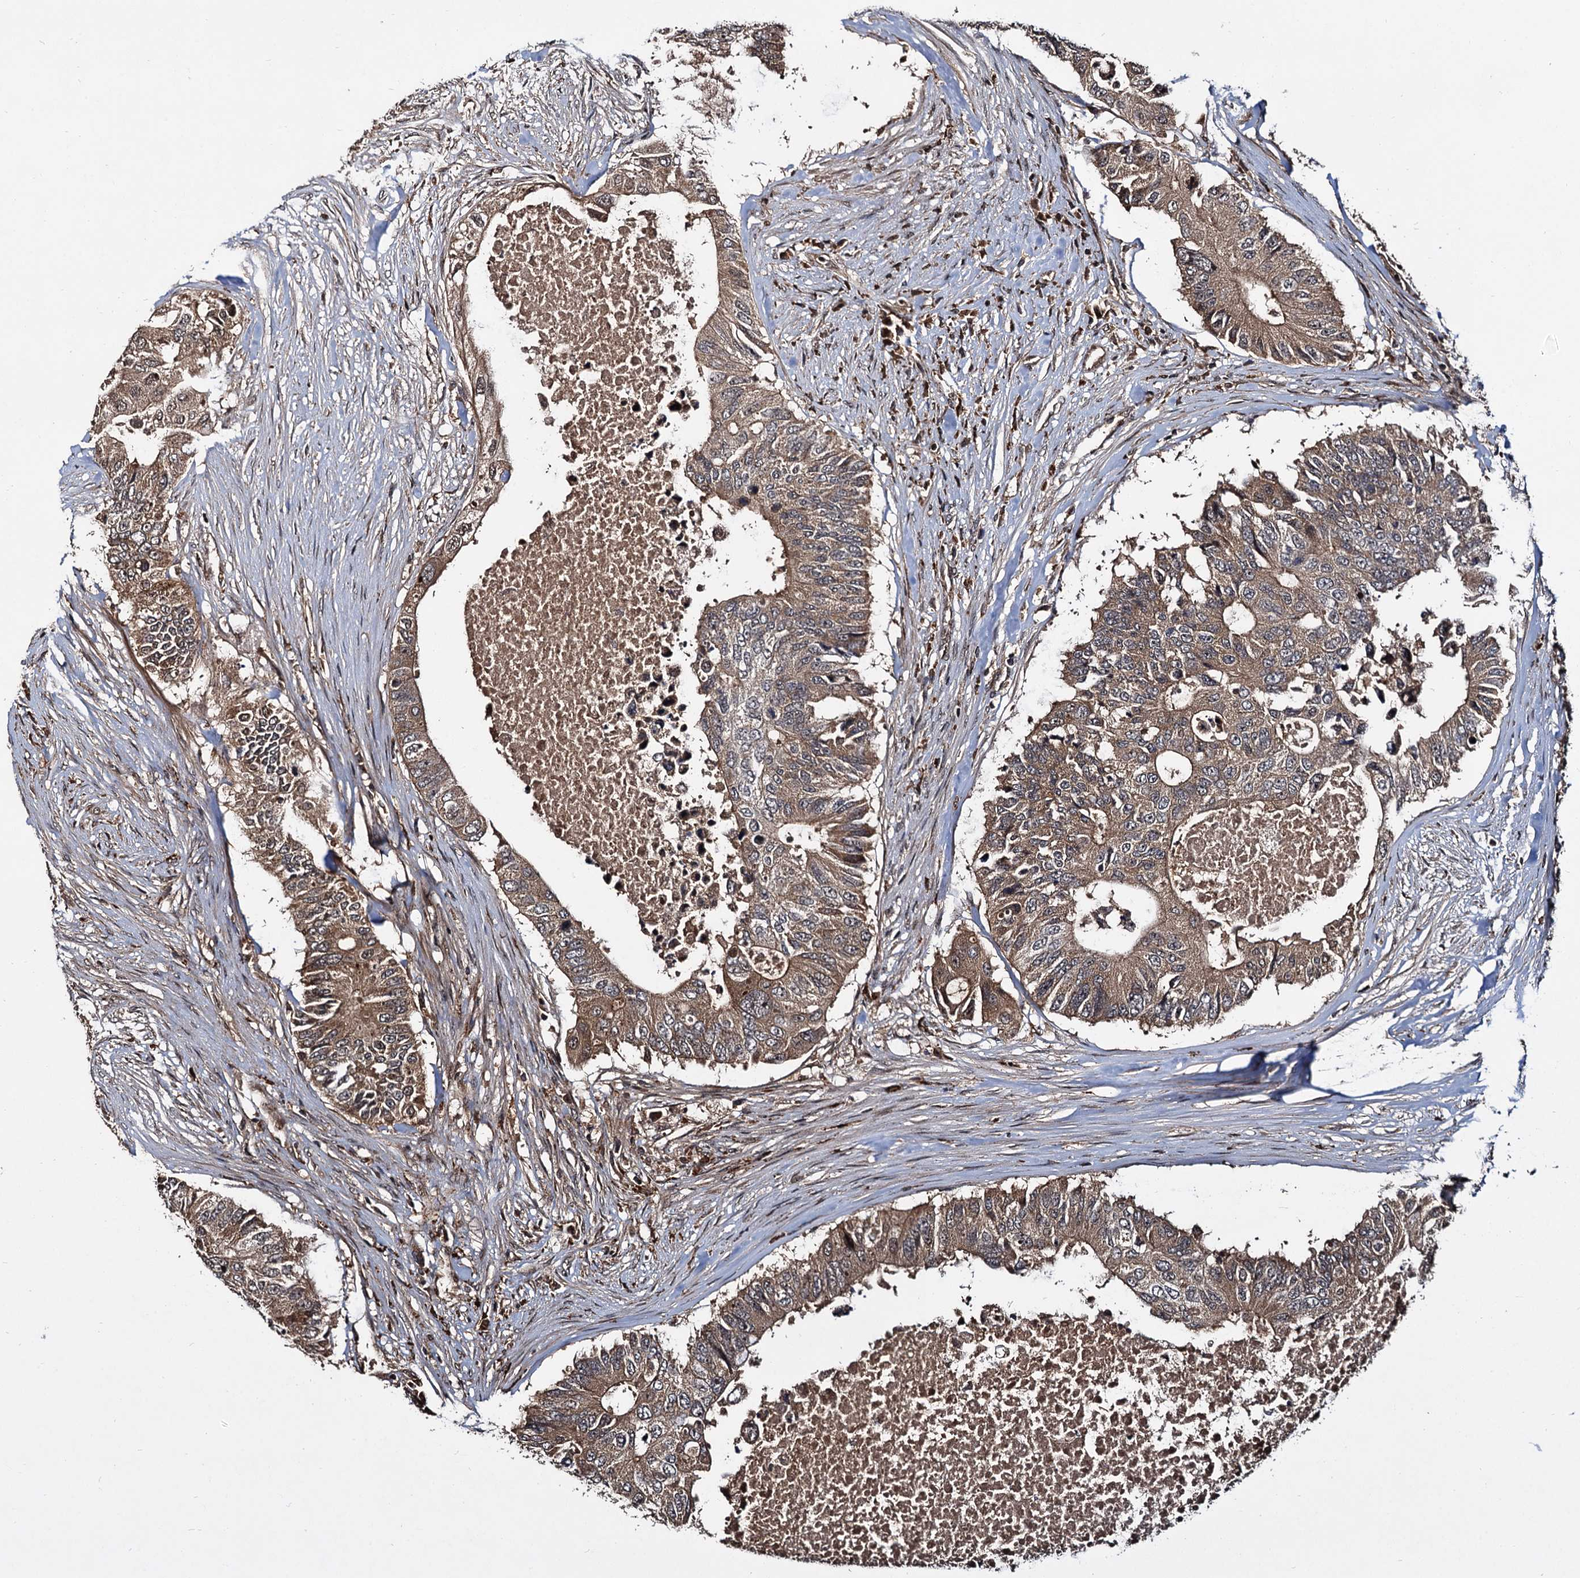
{"staining": {"intensity": "weak", "quantity": ">75%", "location": "cytoplasmic/membranous"}, "tissue": "colorectal cancer", "cell_type": "Tumor cells", "image_type": "cancer", "snomed": [{"axis": "morphology", "description": "Adenocarcinoma, NOS"}, {"axis": "topography", "description": "Colon"}], "caption": "Tumor cells exhibit low levels of weak cytoplasmic/membranous staining in approximately >75% of cells in human colorectal cancer (adenocarcinoma).", "gene": "CEP192", "patient": {"sex": "male", "age": 71}}